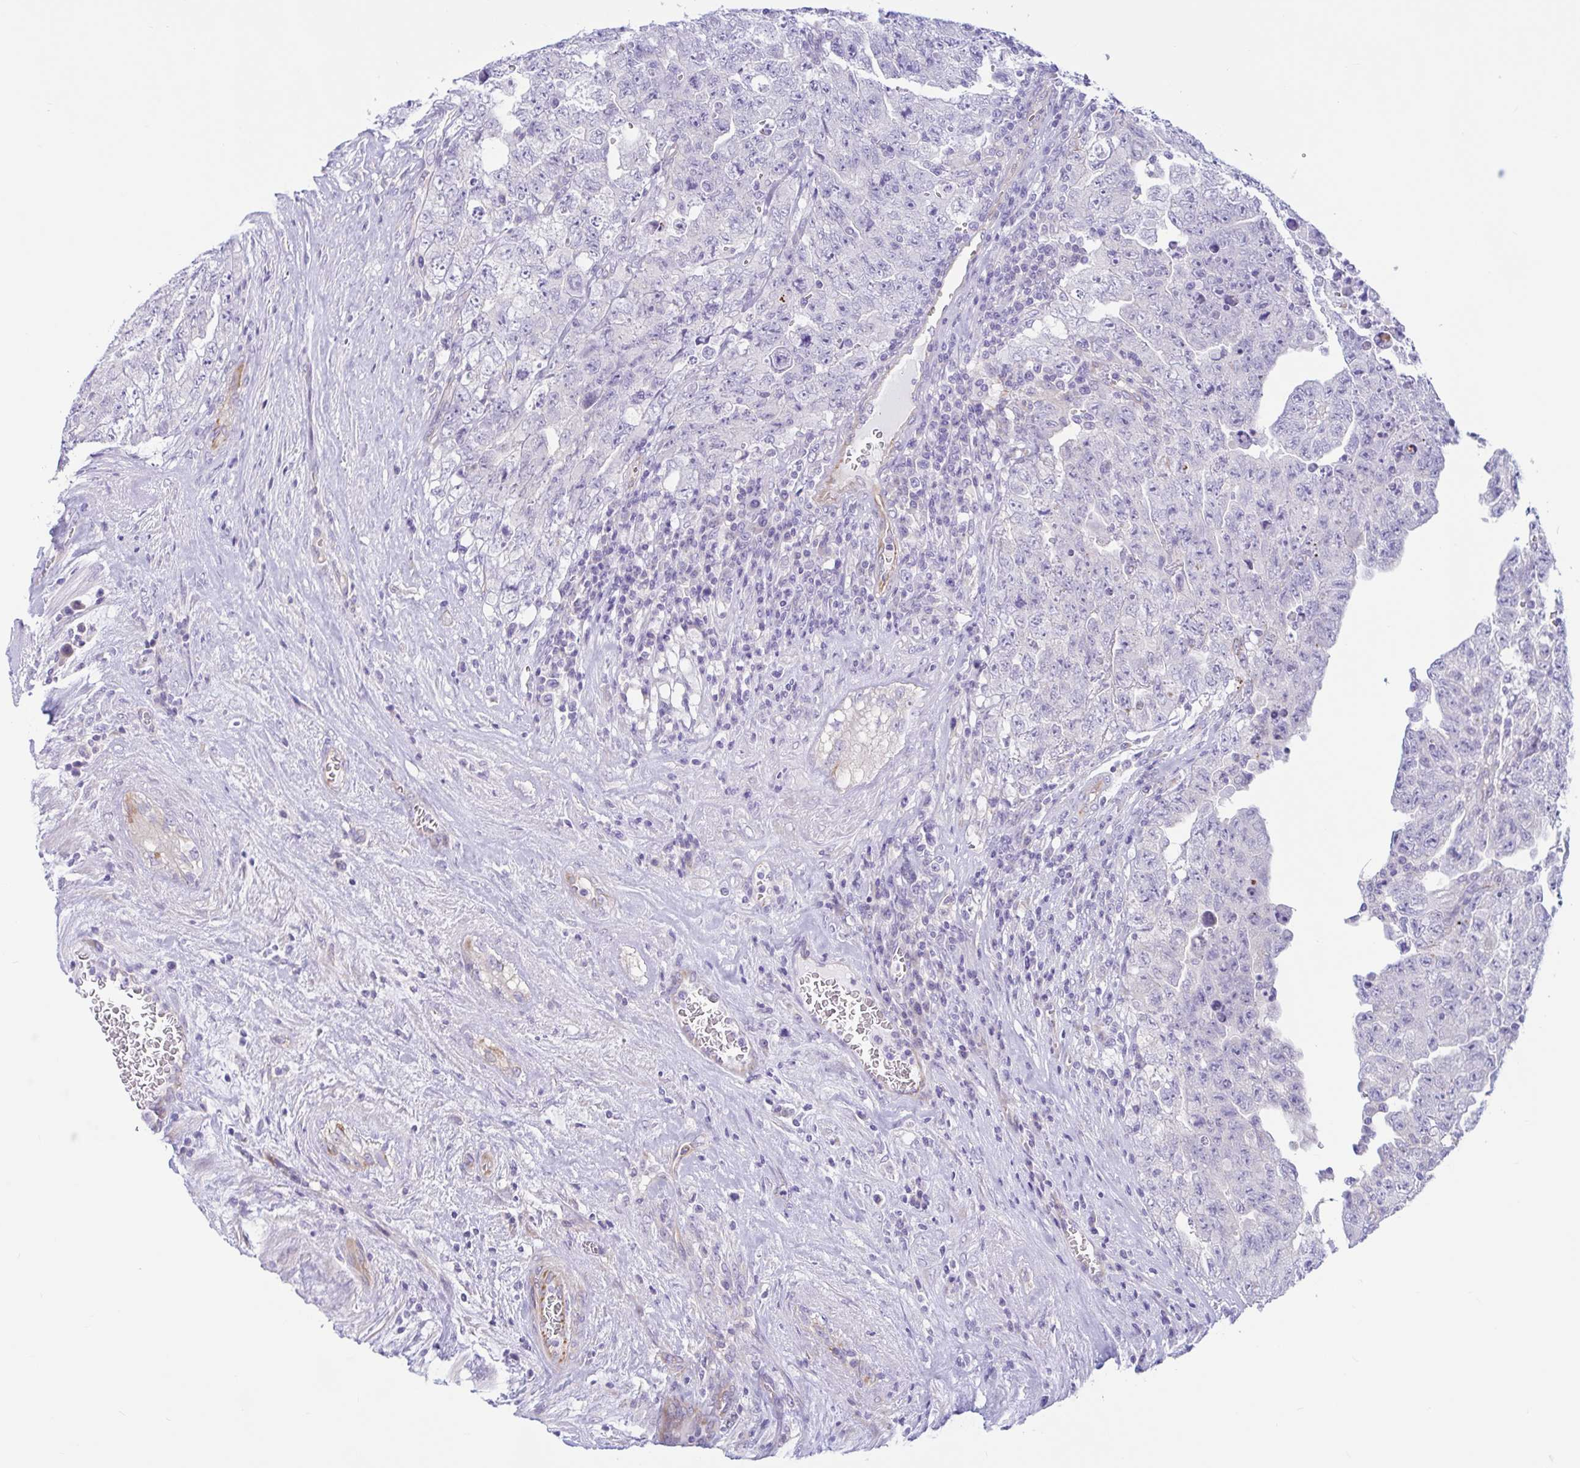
{"staining": {"intensity": "negative", "quantity": "none", "location": "none"}, "tissue": "testis cancer", "cell_type": "Tumor cells", "image_type": "cancer", "snomed": [{"axis": "morphology", "description": "Carcinoma, Embryonal, NOS"}, {"axis": "topography", "description": "Testis"}], "caption": "An image of human testis cancer (embryonal carcinoma) is negative for staining in tumor cells.", "gene": "TNNI2", "patient": {"sex": "male", "age": 28}}